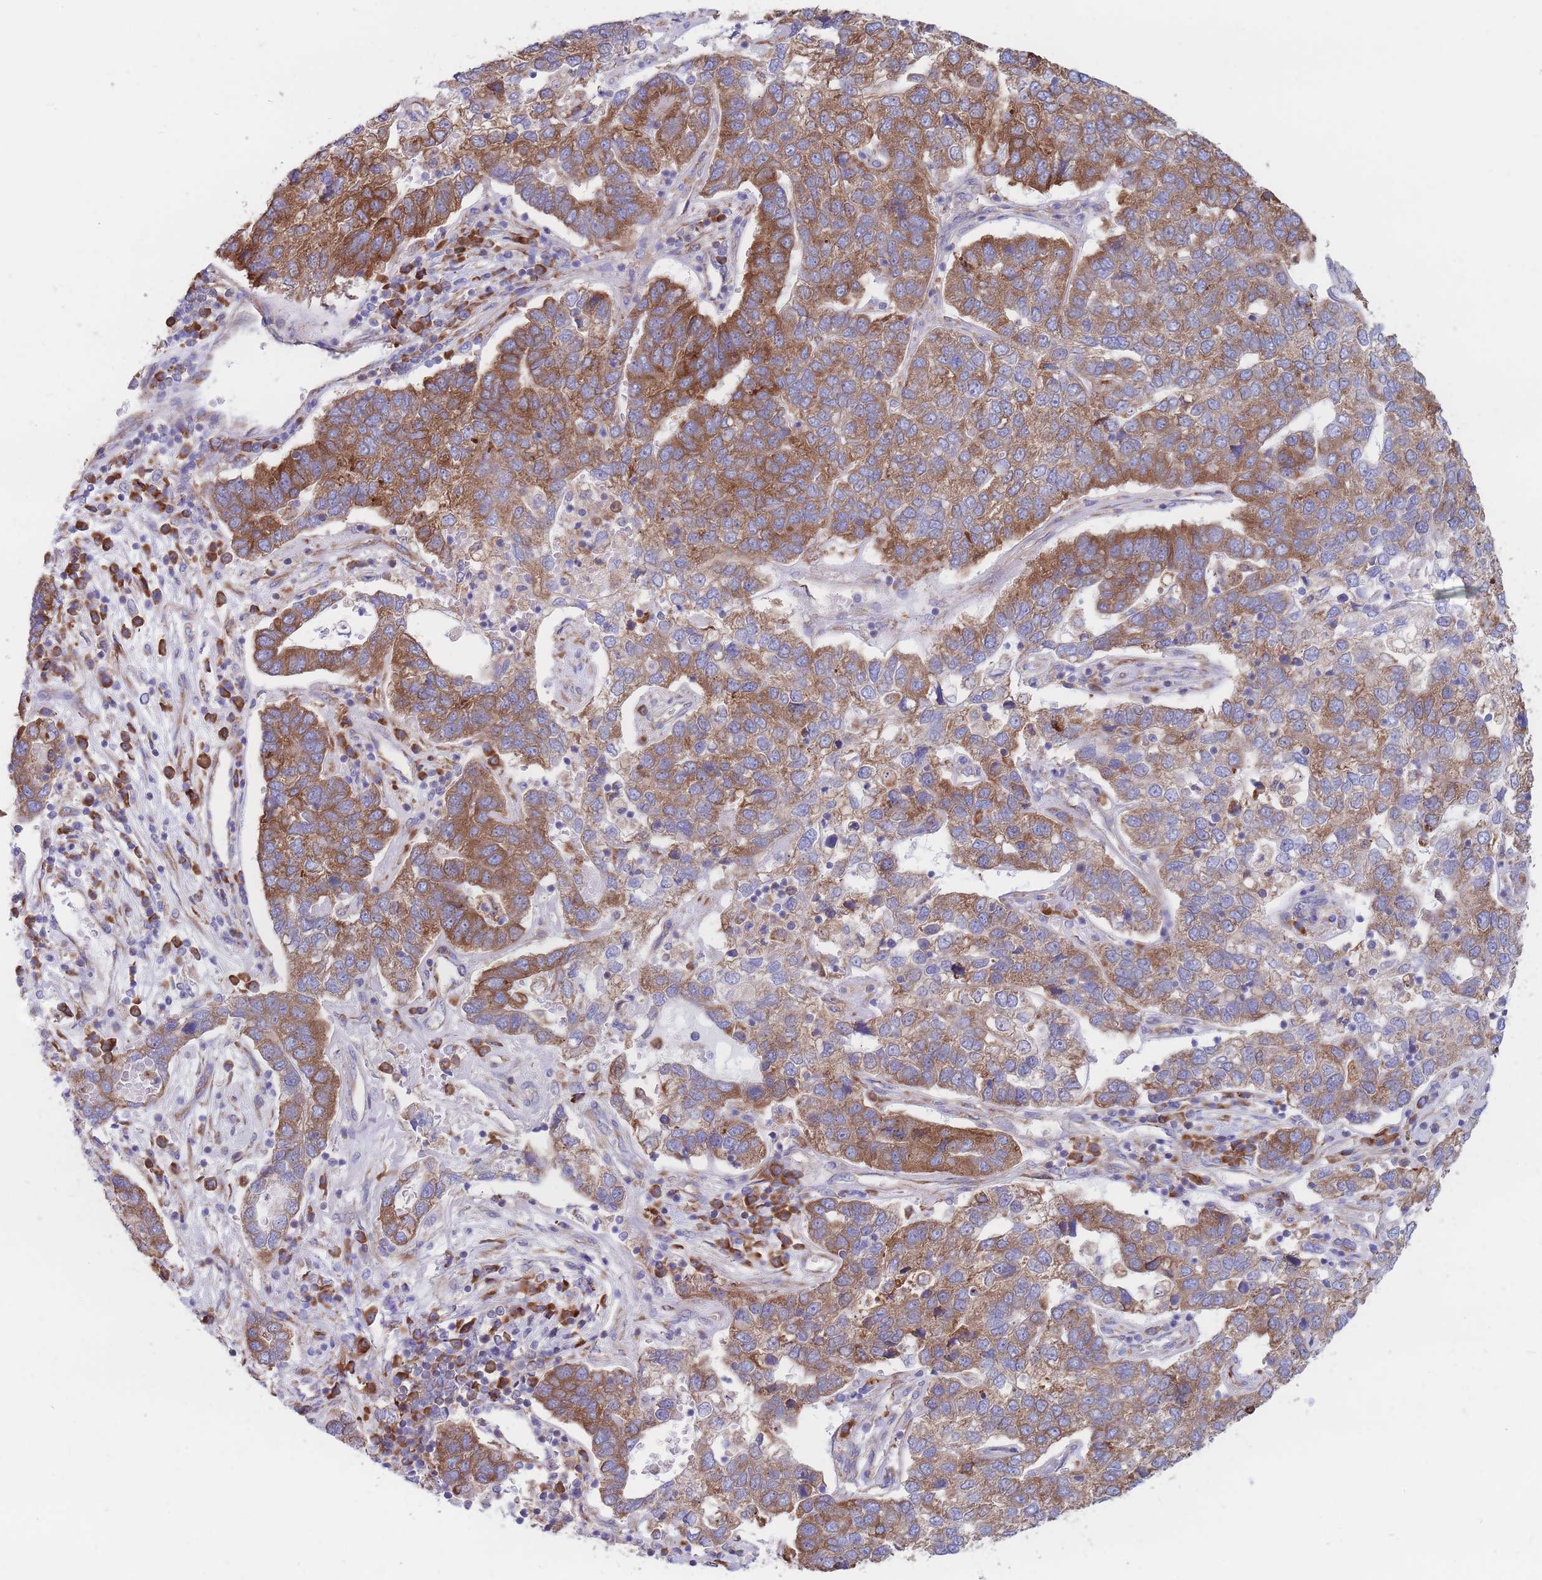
{"staining": {"intensity": "moderate", "quantity": ">75%", "location": "cytoplasmic/membranous"}, "tissue": "pancreatic cancer", "cell_type": "Tumor cells", "image_type": "cancer", "snomed": [{"axis": "morphology", "description": "Adenocarcinoma, NOS"}, {"axis": "topography", "description": "Pancreas"}], "caption": "Human adenocarcinoma (pancreatic) stained for a protein (brown) exhibits moderate cytoplasmic/membranous positive staining in about >75% of tumor cells.", "gene": "RPL8", "patient": {"sex": "female", "age": 61}}